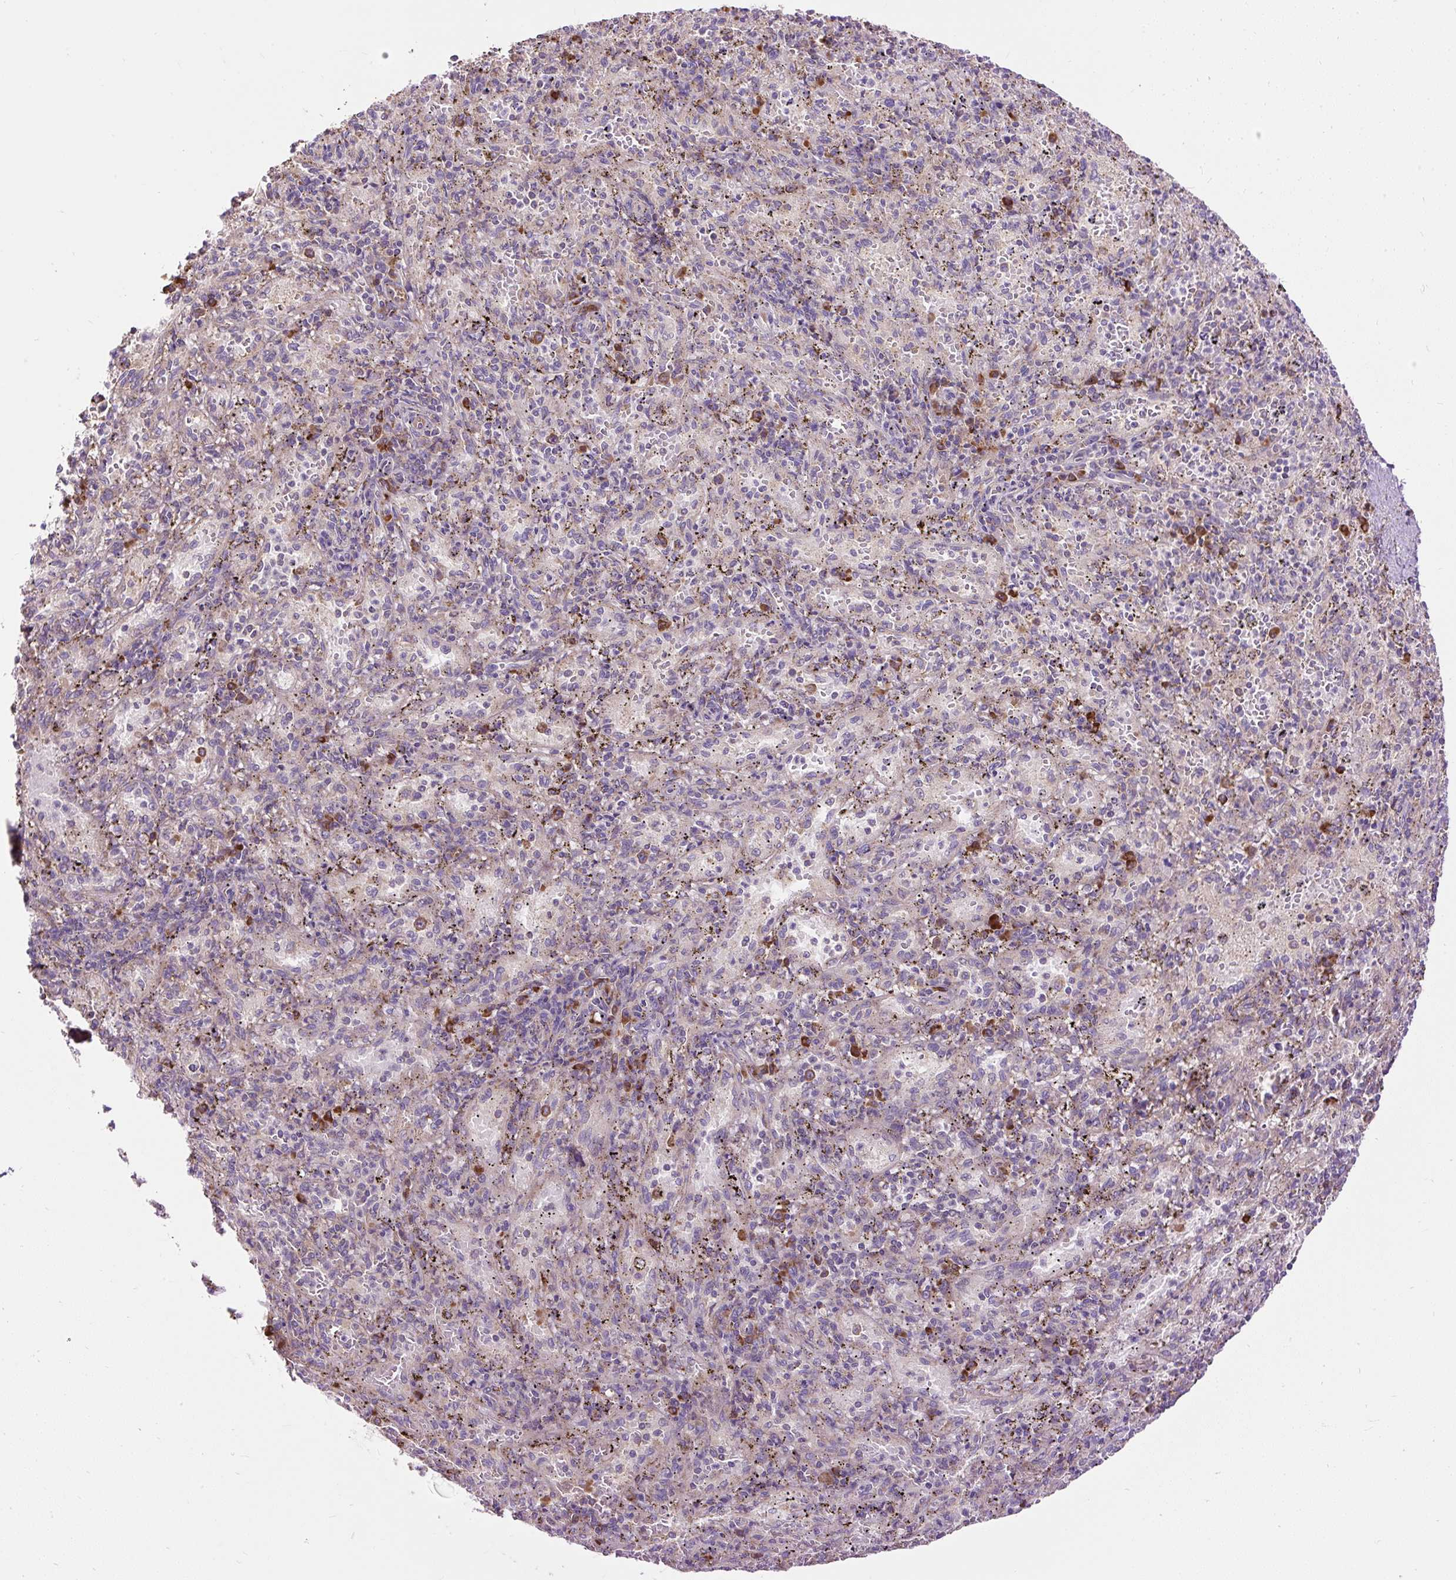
{"staining": {"intensity": "moderate", "quantity": "<25%", "location": "cytoplasmic/membranous"}, "tissue": "spleen", "cell_type": "Cells in red pulp", "image_type": "normal", "snomed": [{"axis": "morphology", "description": "Normal tissue, NOS"}, {"axis": "topography", "description": "Spleen"}], "caption": "A micrograph showing moderate cytoplasmic/membranous positivity in about <25% of cells in red pulp in unremarkable spleen, as visualized by brown immunohistochemical staining.", "gene": "RPS5", "patient": {"sex": "male", "age": 57}}